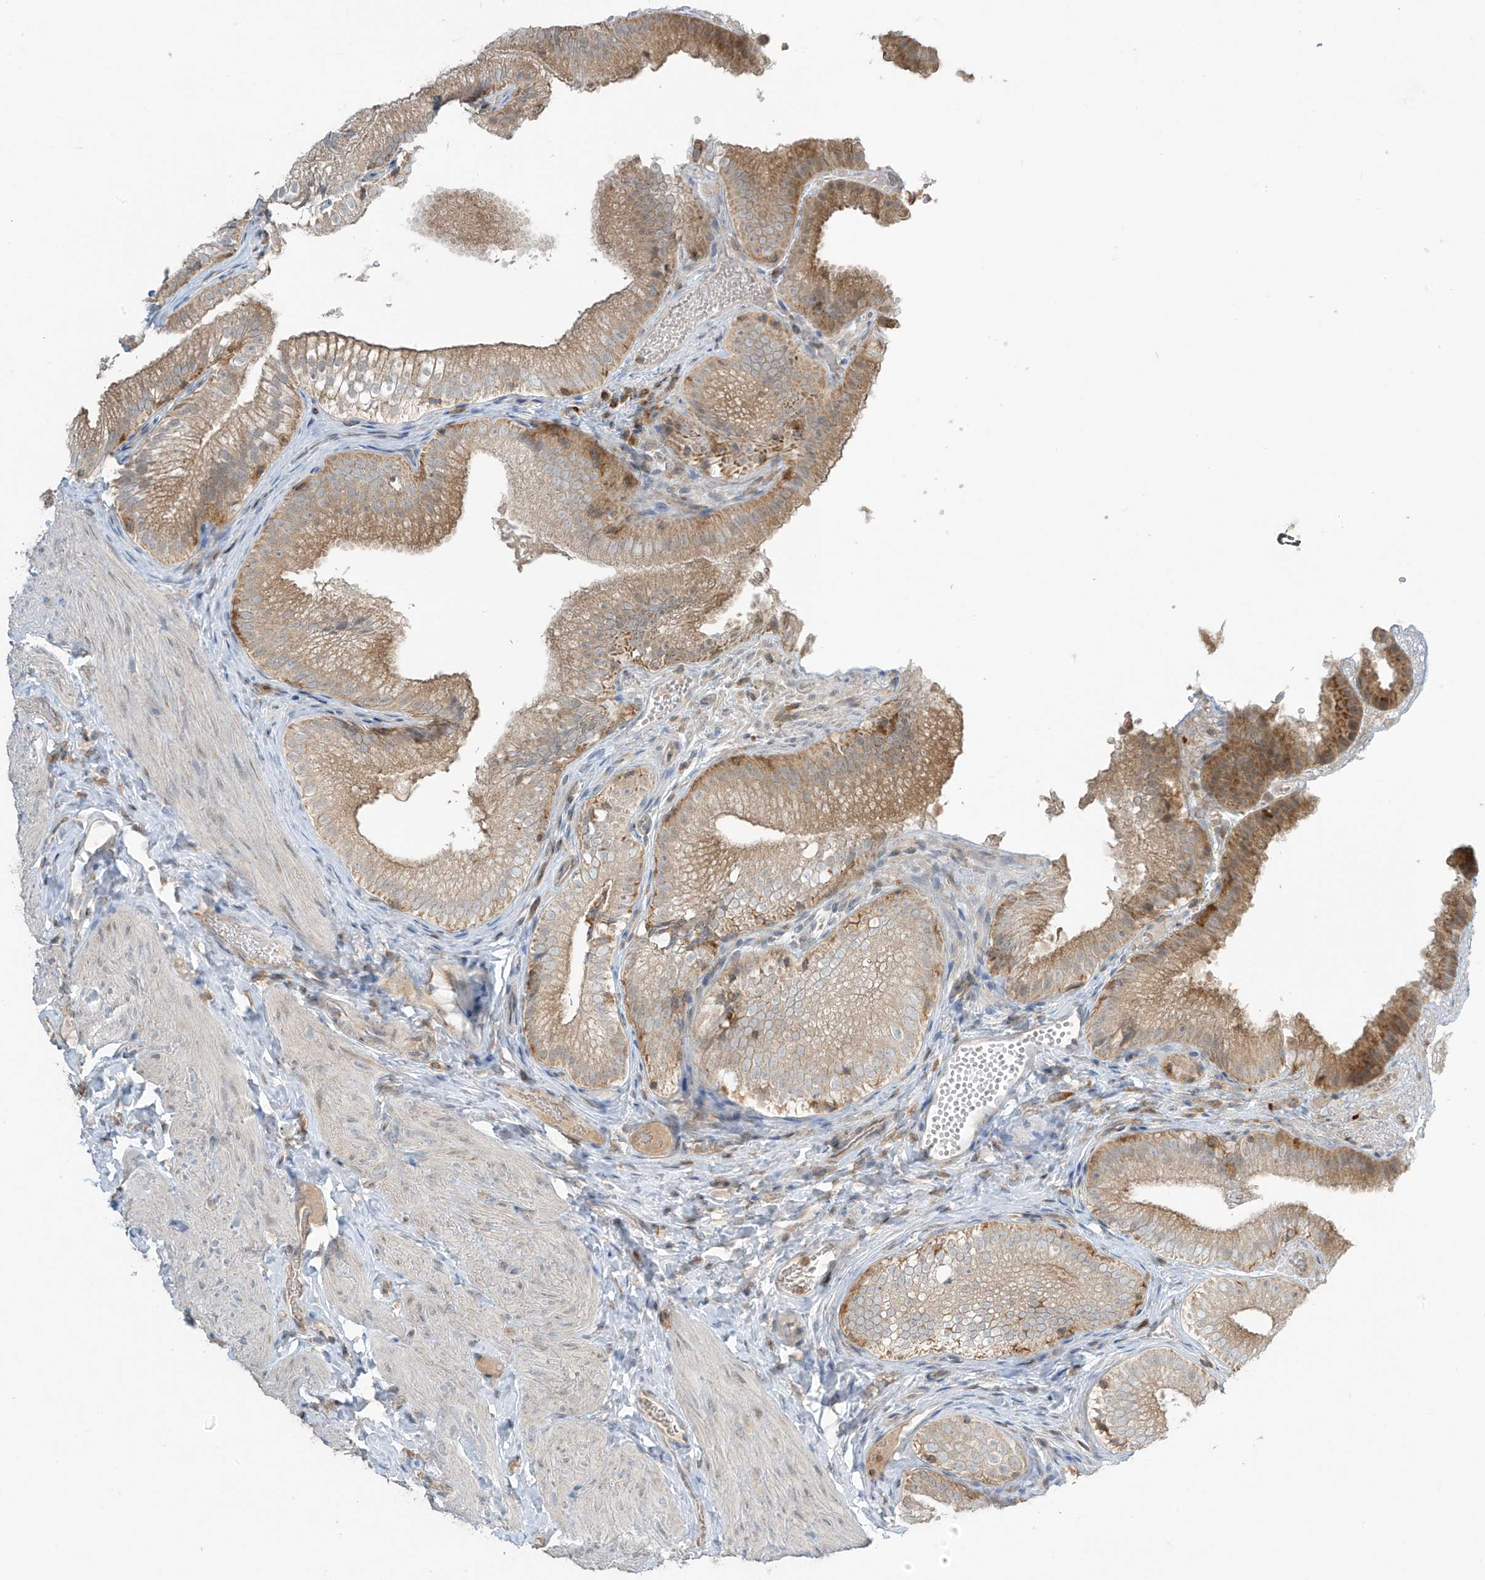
{"staining": {"intensity": "moderate", "quantity": ">75%", "location": "cytoplasmic/membranous"}, "tissue": "gallbladder", "cell_type": "Glandular cells", "image_type": "normal", "snomed": [{"axis": "morphology", "description": "Normal tissue, NOS"}, {"axis": "topography", "description": "Gallbladder"}], "caption": "Human gallbladder stained with a brown dye reveals moderate cytoplasmic/membranous positive staining in approximately >75% of glandular cells.", "gene": "PARVG", "patient": {"sex": "female", "age": 30}}